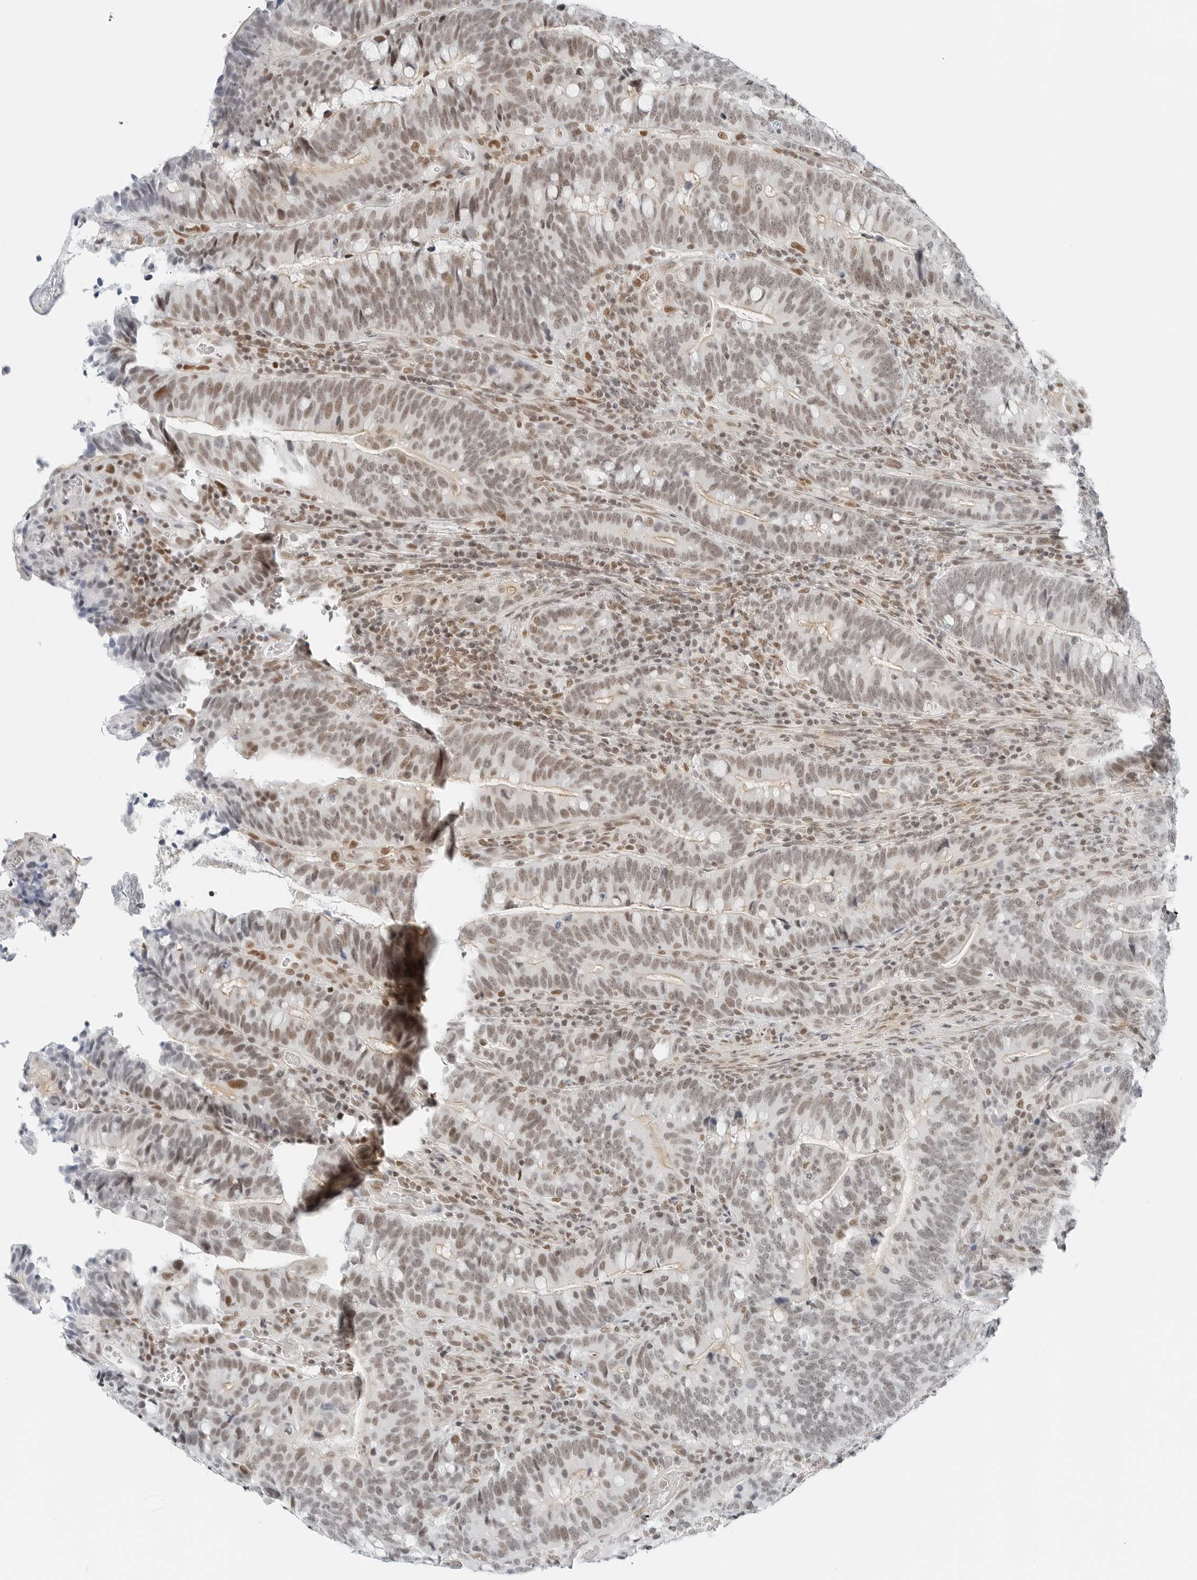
{"staining": {"intensity": "moderate", "quantity": ">75%", "location": "nuclear"}, "tissue": "colorectal cancer", "cell_type": "Tumor cells", "image_type": "cancer", "snomed": [{"axis": "morphology", "description": "Adenocarcinoma, NOS"}, {"axis": "topography", "description": "Colon"}], "caption": "IHC image of human colorectal cancer stained for a protein (brown), which reveals medium levels of moderate nuclear expression in approximately >75% of tumor cells.", "gene": "CRTC2", "patient": {"sex": "female", "age": 66}}